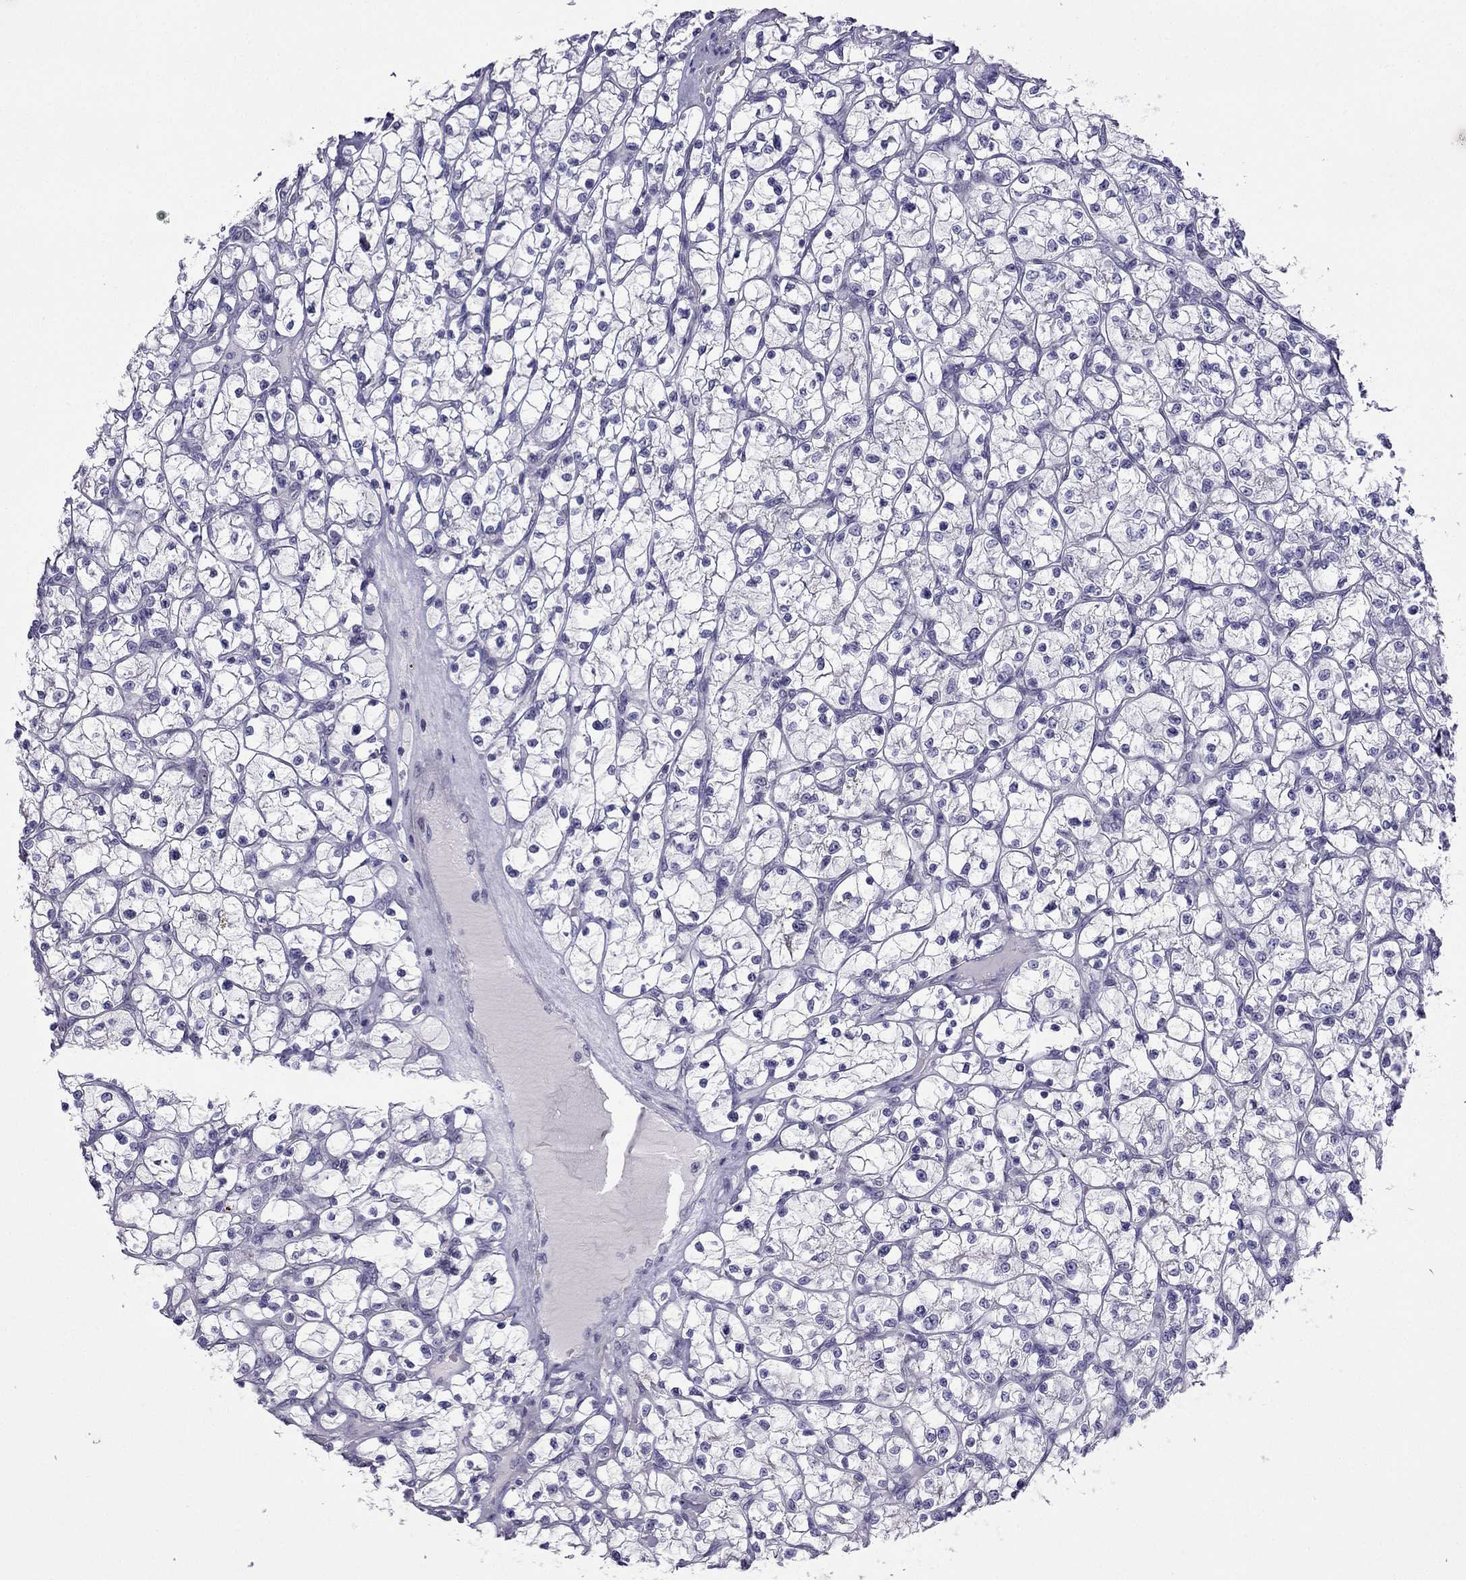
{"staining": {"intensity": "negative", "quantity": "none", "location": "none"}, "tissue": "renal cancer", "cell_type": "Tumor cells", "image_type": "cancer", "snomed": [{"axis": "morphology", "description": "Adenocarcinoma, NOS"}, {"axis": "topography", "description": "Kidney"}], "caption": "High magnification brightfield microscopy of renal cancer (adenocarcinoma) stained with DAB (3,3'-diaminobenzidine) (brown) and counterstained with hematoxylin (blue): tumor cells show no significant expression. The staining is performed using DAB brown chromogen with nuclei counter-stained in using hematoxylin.", "gene": "POM121L12", "patient": {"sex": "female", "age": 64}}